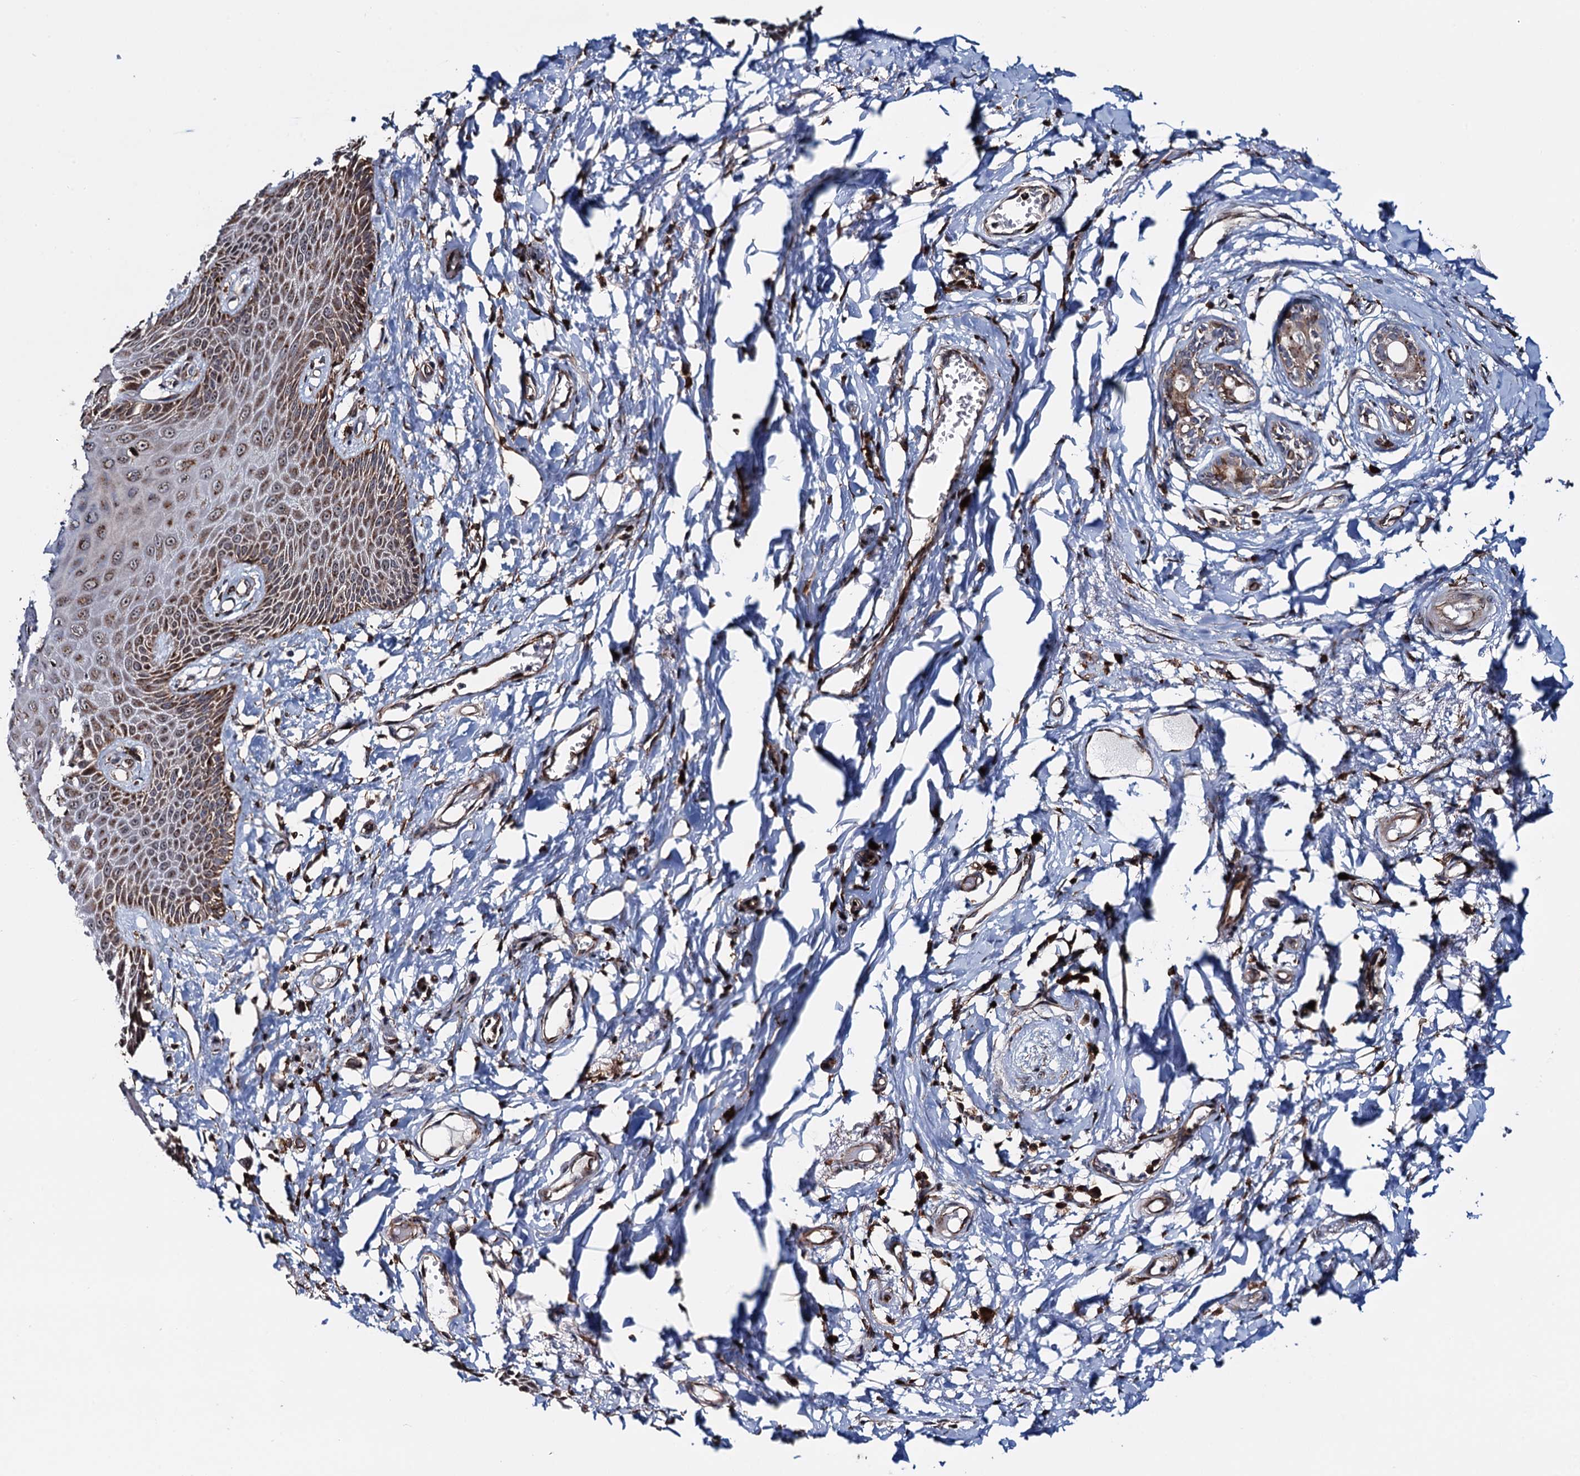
{"staining": {"intensity": "moderate", "quantity": ">75%", "location": "cytoplasmic/membranous"}, "tissue": "skin", "cell_type": "Epidermal cells", "image_type": "normal", "snomed": [{"axis": "morphology", "description": "Normal tissue, NOS"}, {"axis": "topography", "description": "Anal"}], "caption": "Protein expression analysis of benign skin demonstrates moderate cytoplasmic/membranous staining in approximately >75% of epidermal cells. (IHC, brightfield microscopy, high magnification).", "gene": "CCDC102A", "patient": {"sex": "male", "age": 78}}